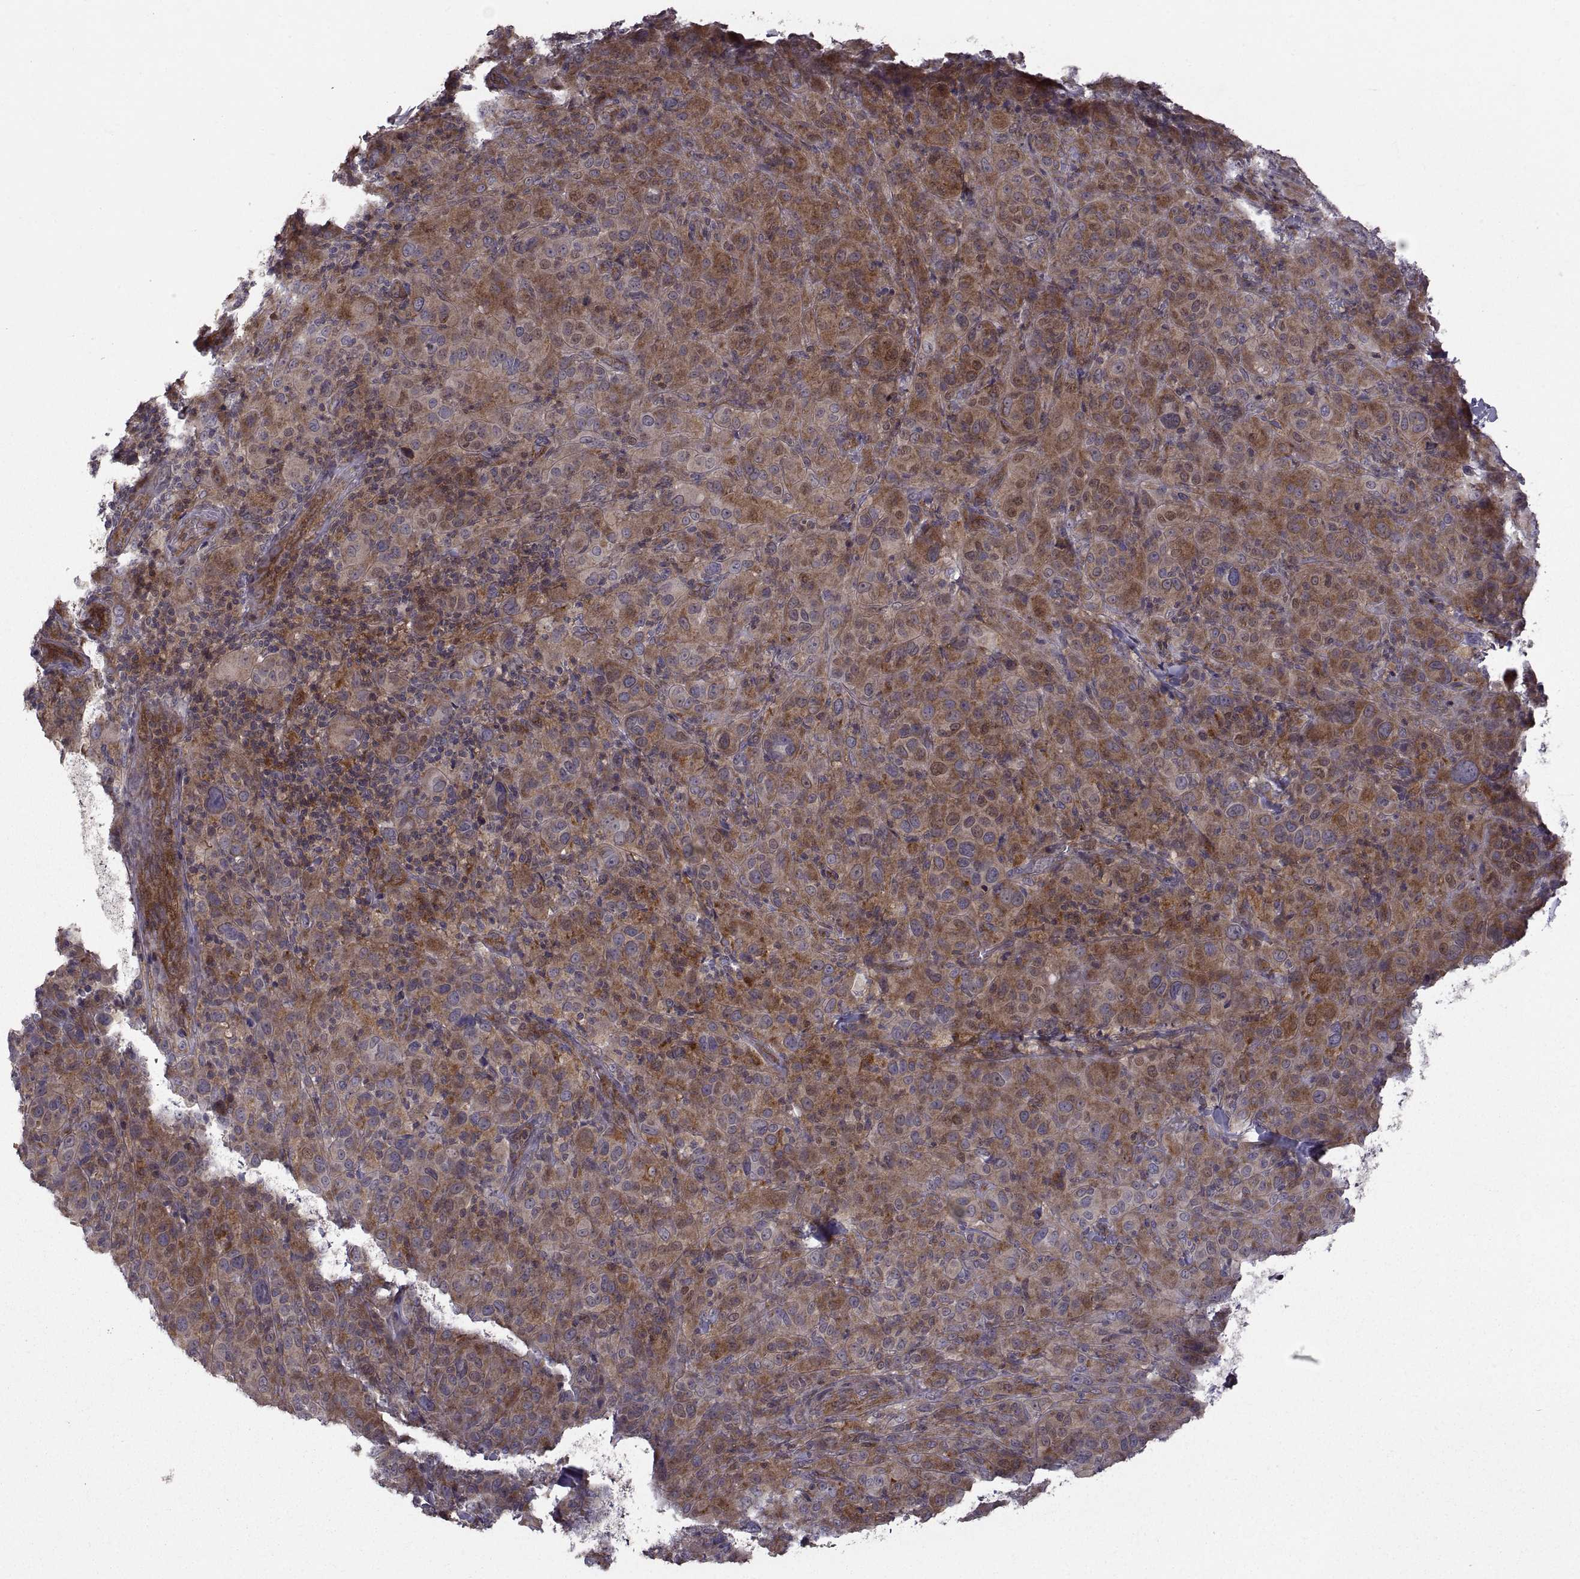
{"staining": {"intensity": "negative", "quantity": "none", "location": "none"}, "tissue": "melanoma", "cell_type": "Tumor cells", "image_type": "cancer", "snomed": [{"axis": "morphology", "description": "Malignant melanoma, NOS"}, {"axis": "topography", "description": "Skin"}], "caption": "Tumor cells are negative for protein expression in human melanoma.", "gene": "PMM2", "patient": {"sex": "female", "age": 87}}